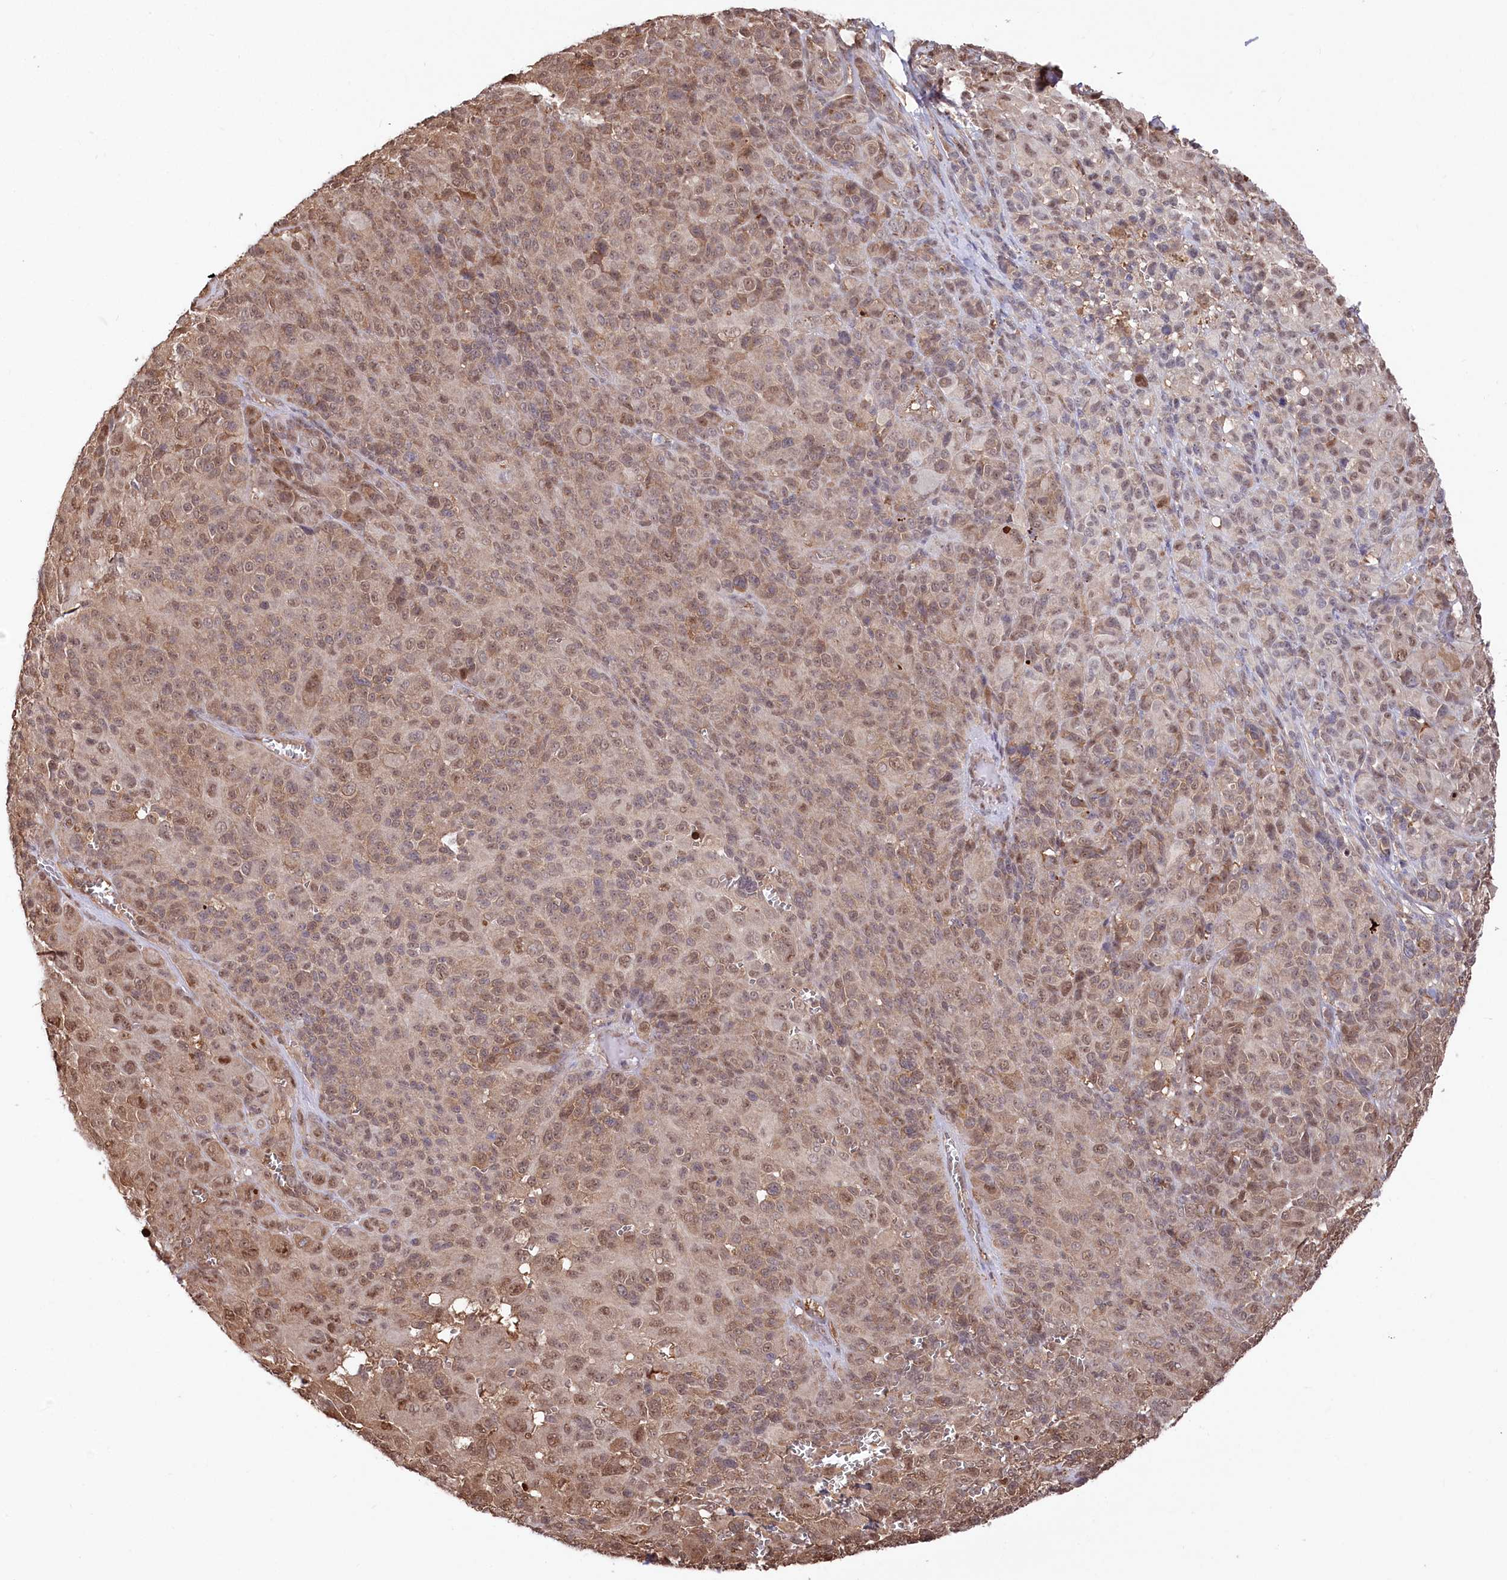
{"staining": {"intensity": "moderate", "quantity": ">75%", "location": "cytoplasmic/membranous,nuclear"}, "tissue": "melanoma", "cell_type": "Tumor cells", "image_type": "cancer", "snomed": [{"axis": "morphology", "description": "Malignant melanoma, NOS"}, {"axis": "topography", "description": "Skin of trunk"}], "caption": "This is an image of IHC staining of malignant melanoma, which shows moderate expression in the cytoplasmic/membranous and nuclear of tumor cells.", "gene": "PSMA1", "patient": {"sex": "male", "age": 71}}